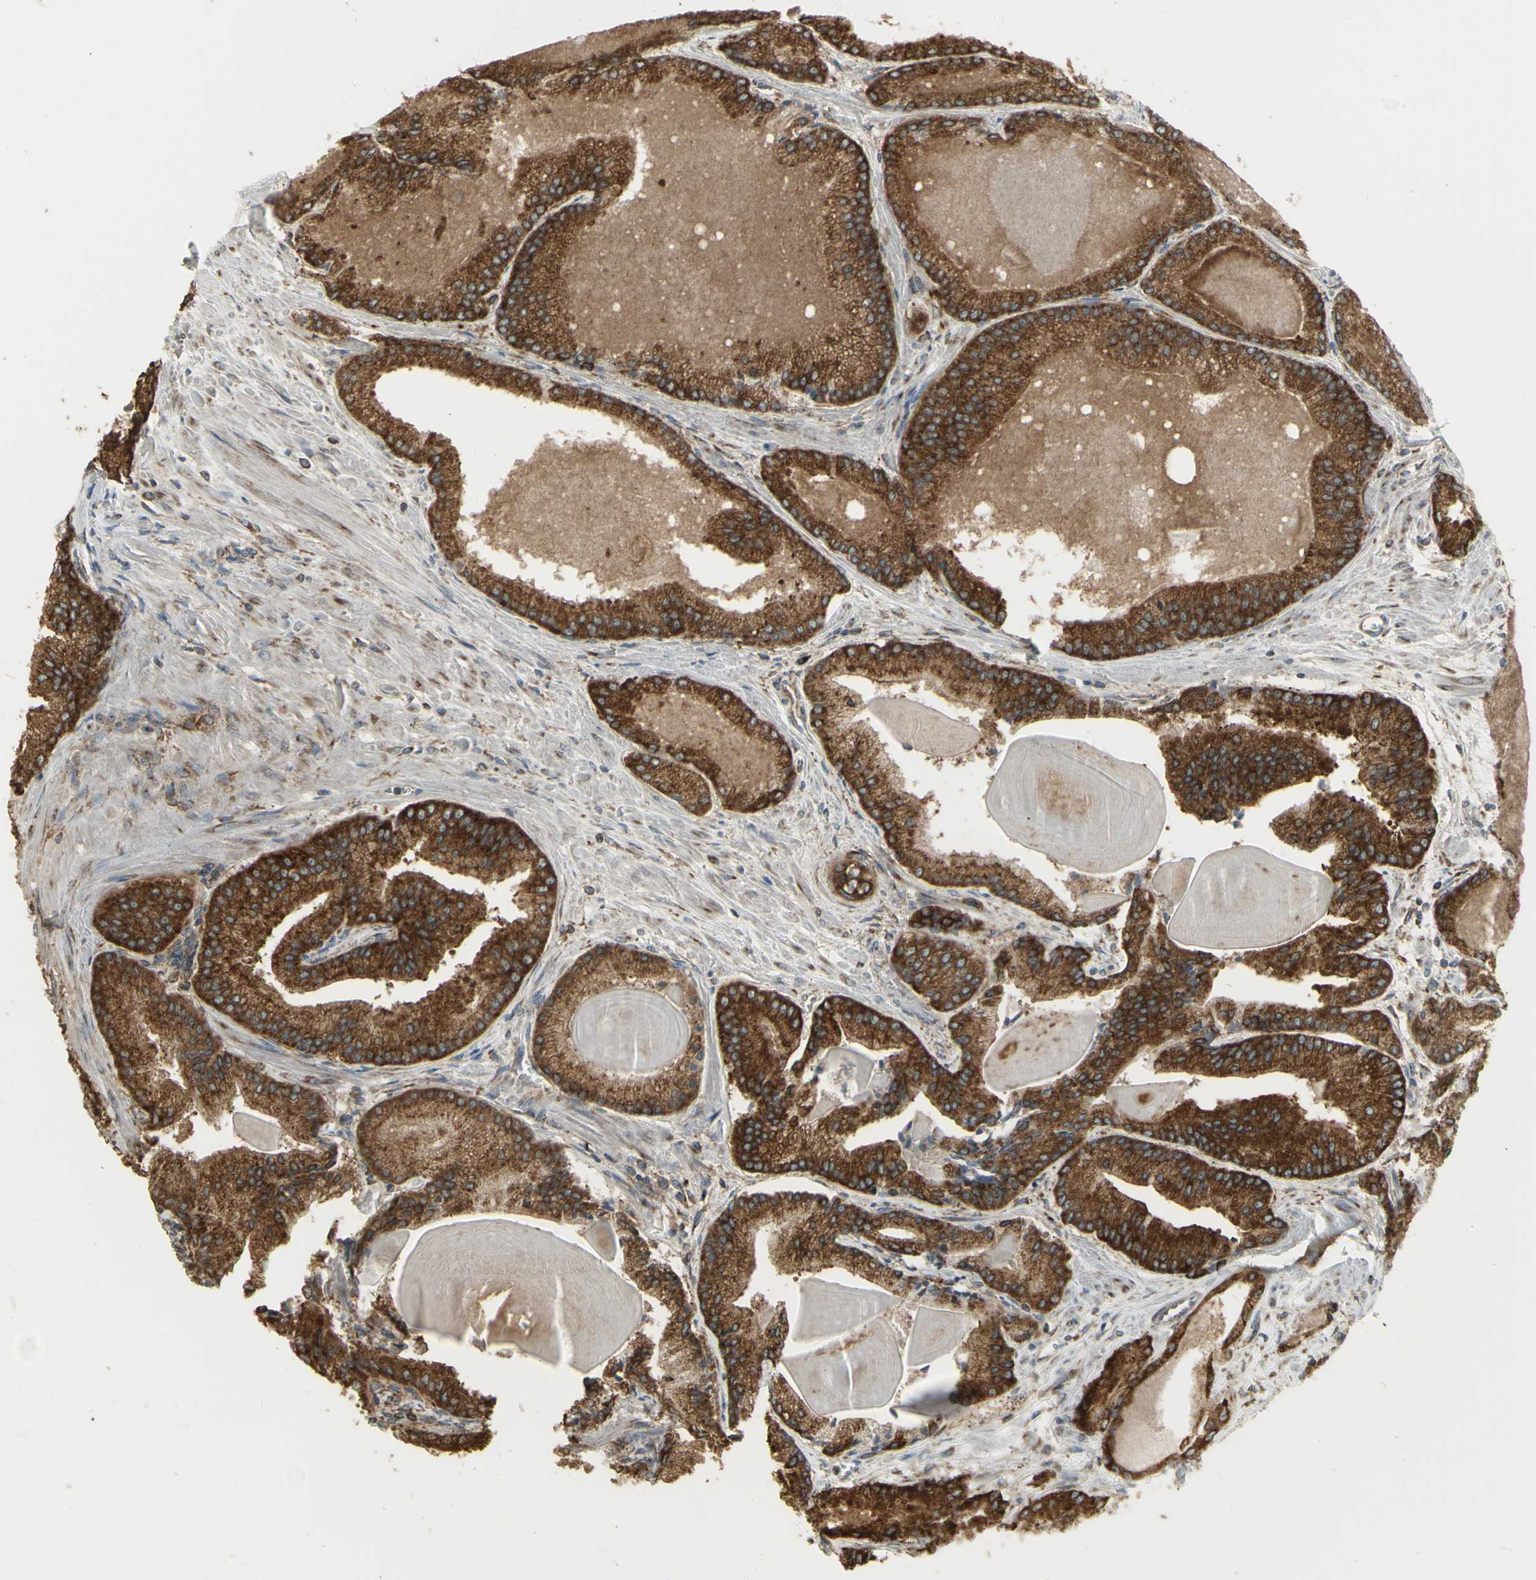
{"staining": {"intensity": "strong", "quantity": ">75%", "location": "cytoplasmic/membranous"}, "tissue": "prostate cancer", "cell_type": "Tumor cells", "image_type": "cancer", "snomed": [{"axis": "morphology", "description": "Adenocarcinoma, Low grade"}, {"axis": "topography", "description": "Prostate"}], "caption": "Prostate cancer was stained to show a protein in brown. There is high levels of strong cytoplasmic/membranous staining in approximately >75% of tumor cells.", "gene": "FKBP3", "patient": {"sex": "male", "age": 59}}